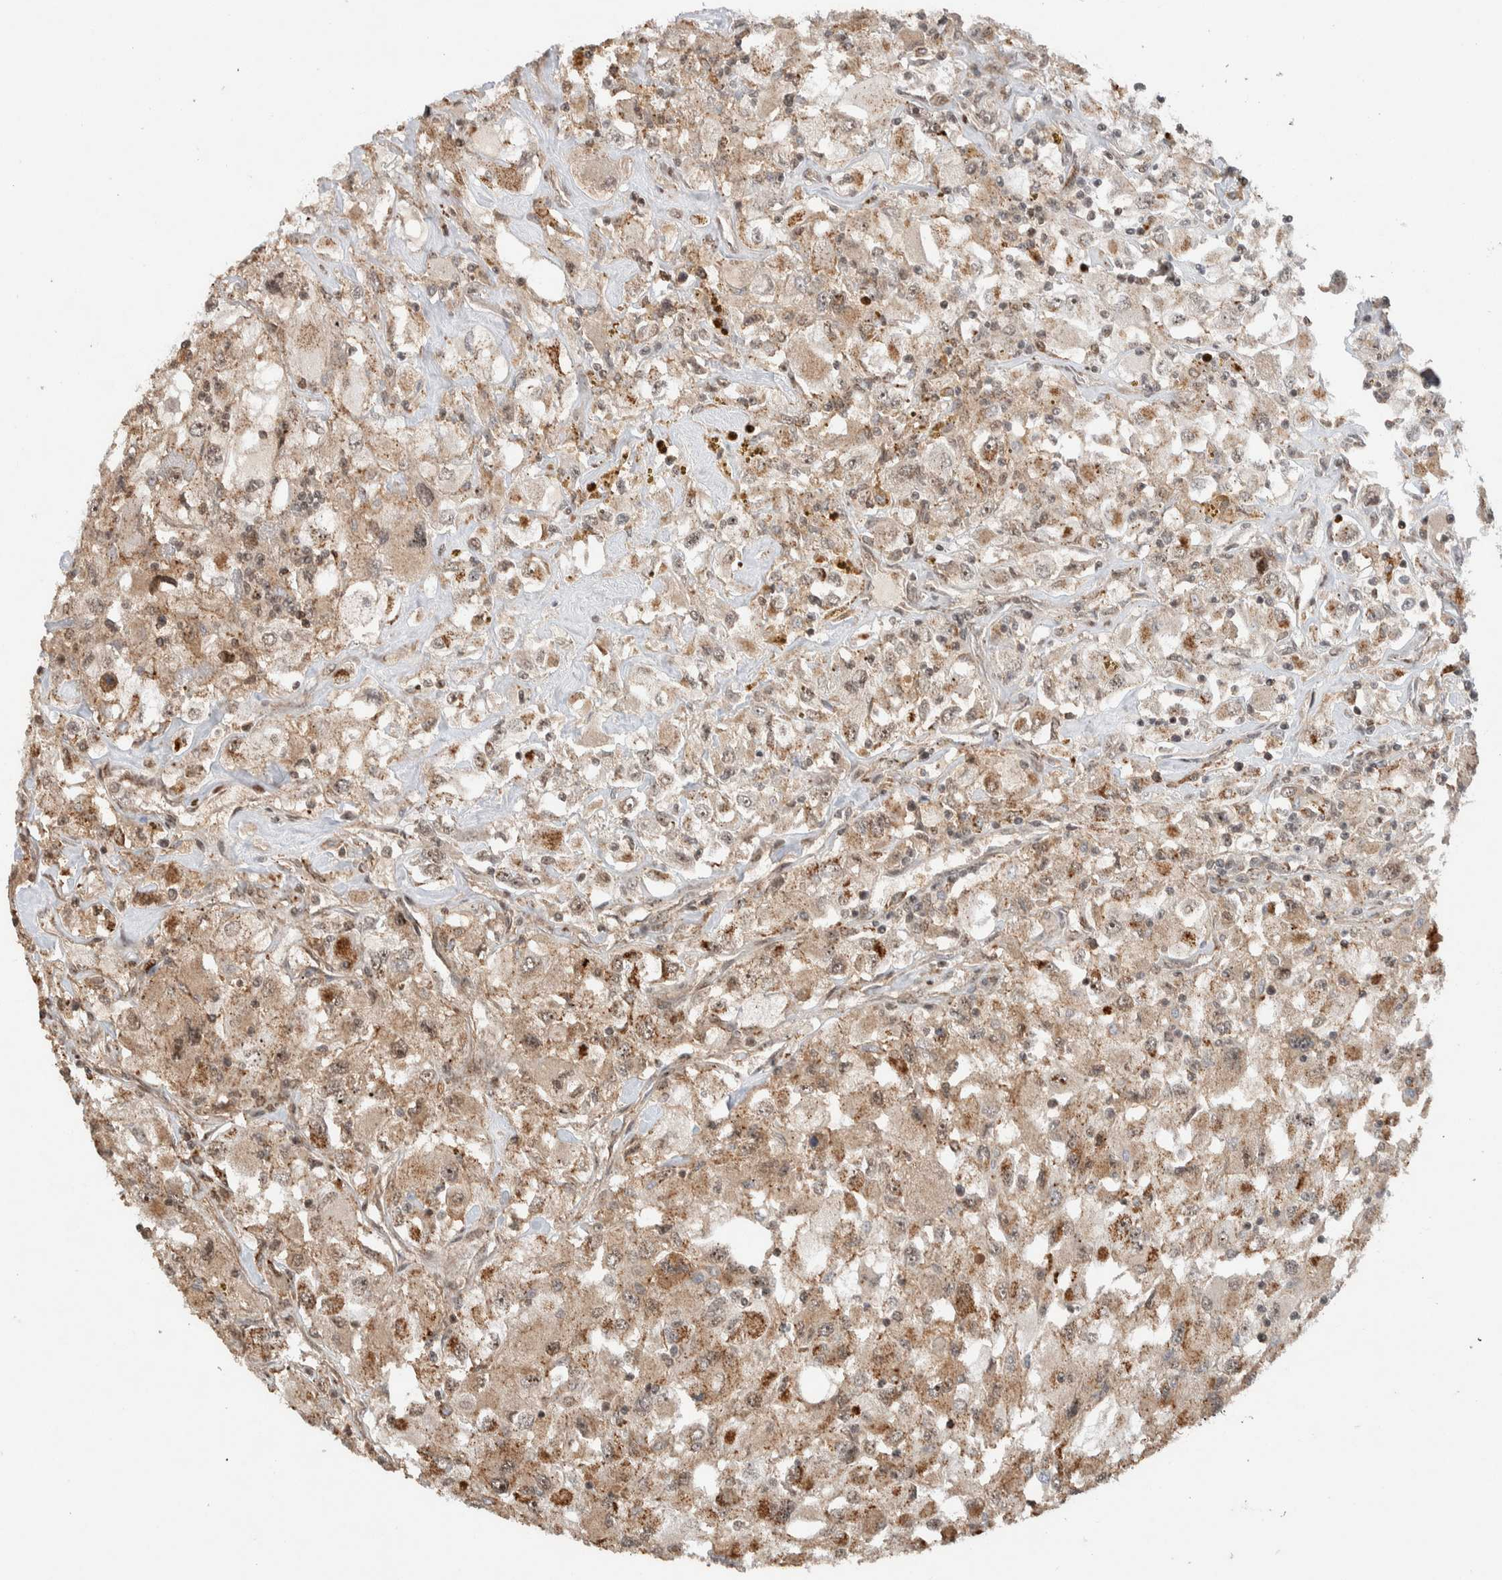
{"staining": {"intensity": "weak", "quantity": ">75%", "location": "cytoplasmic/membranous"}, "tissue": "renal cancer", "cell_type": "Tumor cells", "image_type": "cancer", "snomed": [{"axis": "morphology", "description": "Adenocarcinoma, NOS"}, {"axis": "topography", "description": "Kidney"}], "caption": "Weak cytoplasmic/membranous expression is seen in about >75% of tumor cells in renal cancer.", "gene": "ZNF521", "patient": {"sex": "female", "age": 52}}